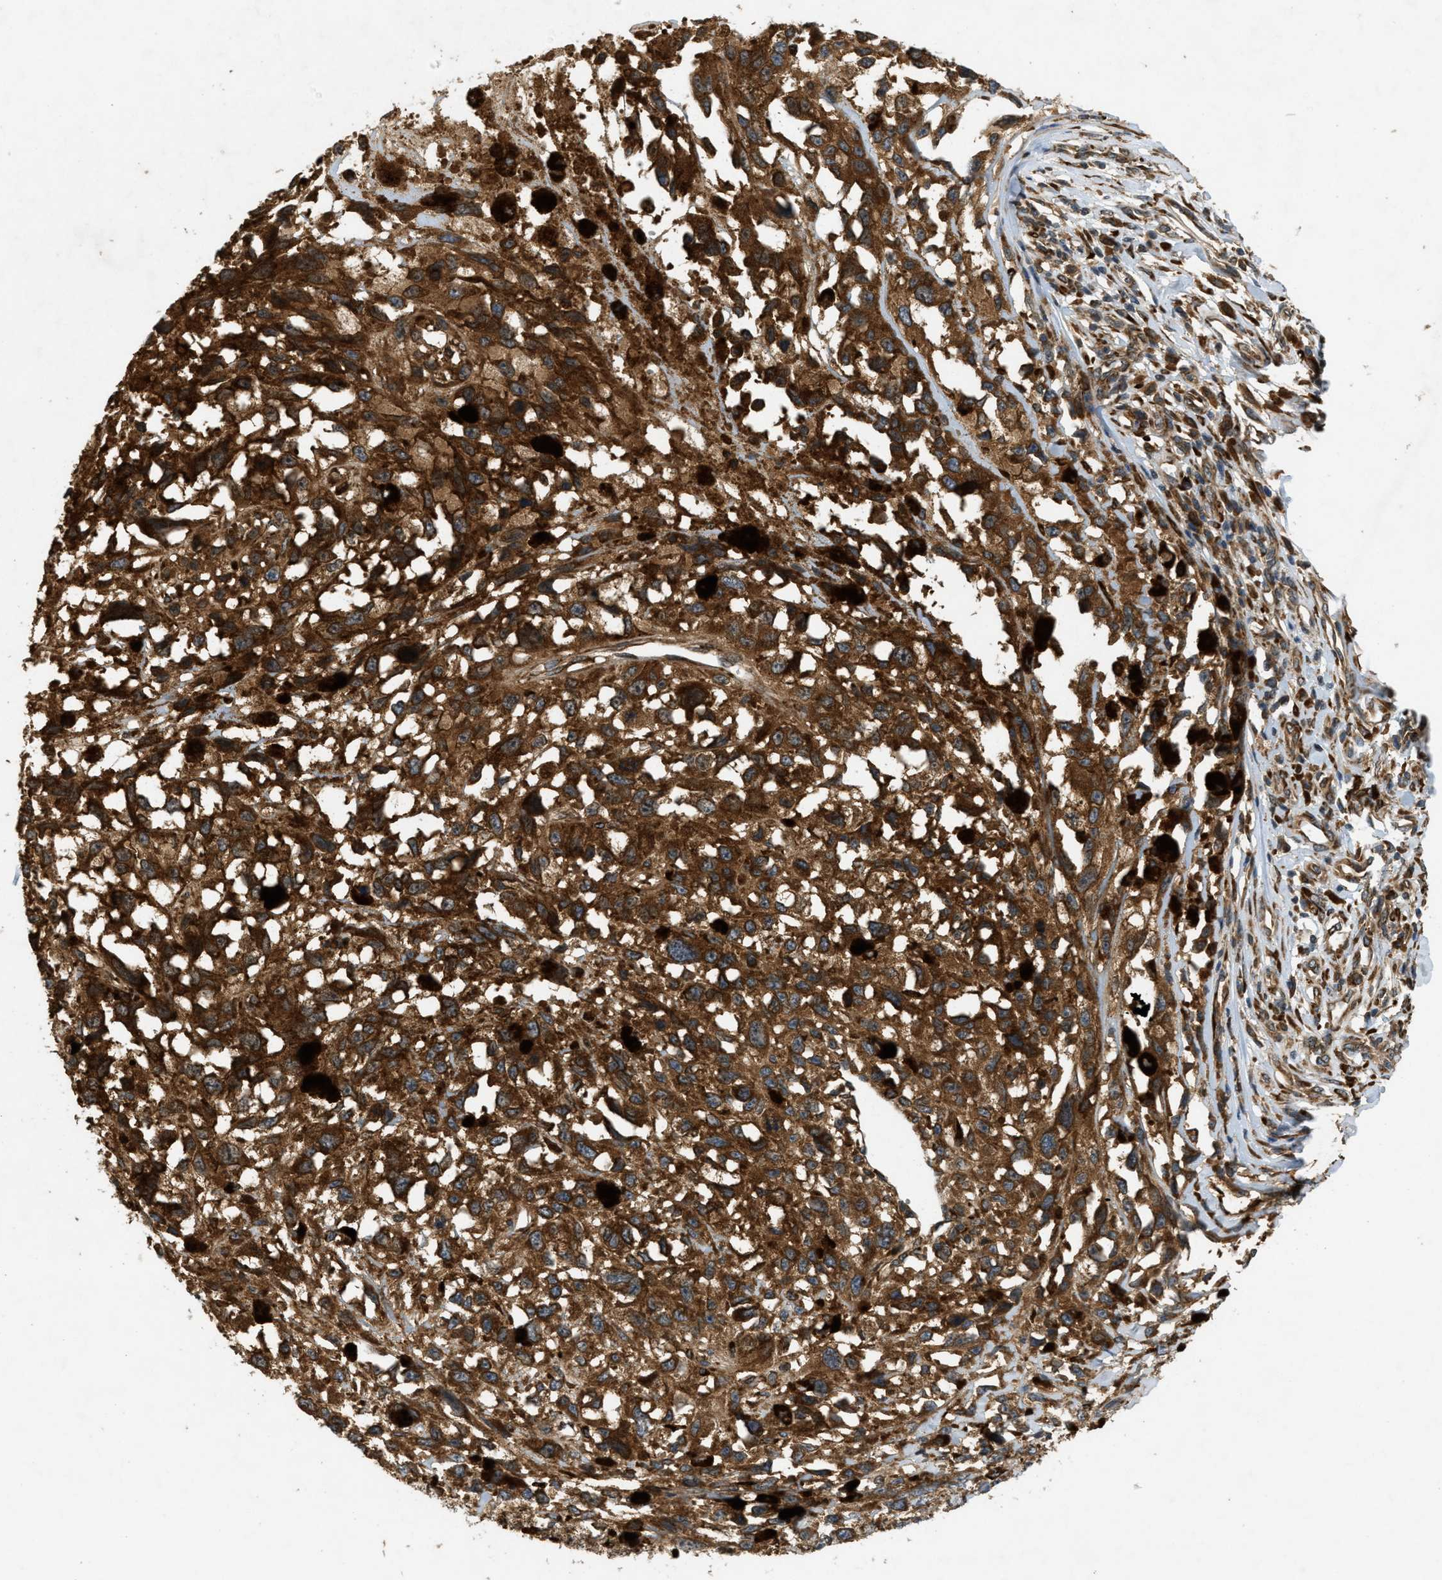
{"staining": {"intensity": "strong", "quantity": ">75%", "location": "cytoplasmic/membranous"}, "tissue": "melanoma", "cell_type": "Tumor cells", "image_type": "cancer", "snomed": [{"axis": "morphology", "description": "Malignant melanoma, Metastatic site"}, {"axis": "topography", "description": "Lymph node"}], "caption": "Immunohistochemical staining of malignant melanoma (metastatic site) exhibits high levels of strong cytoplasmic/membranous protein staining in about >75% of tumor cells.", "gene": "PCDH18", "patient": {"sex": "male", "age": 59}}